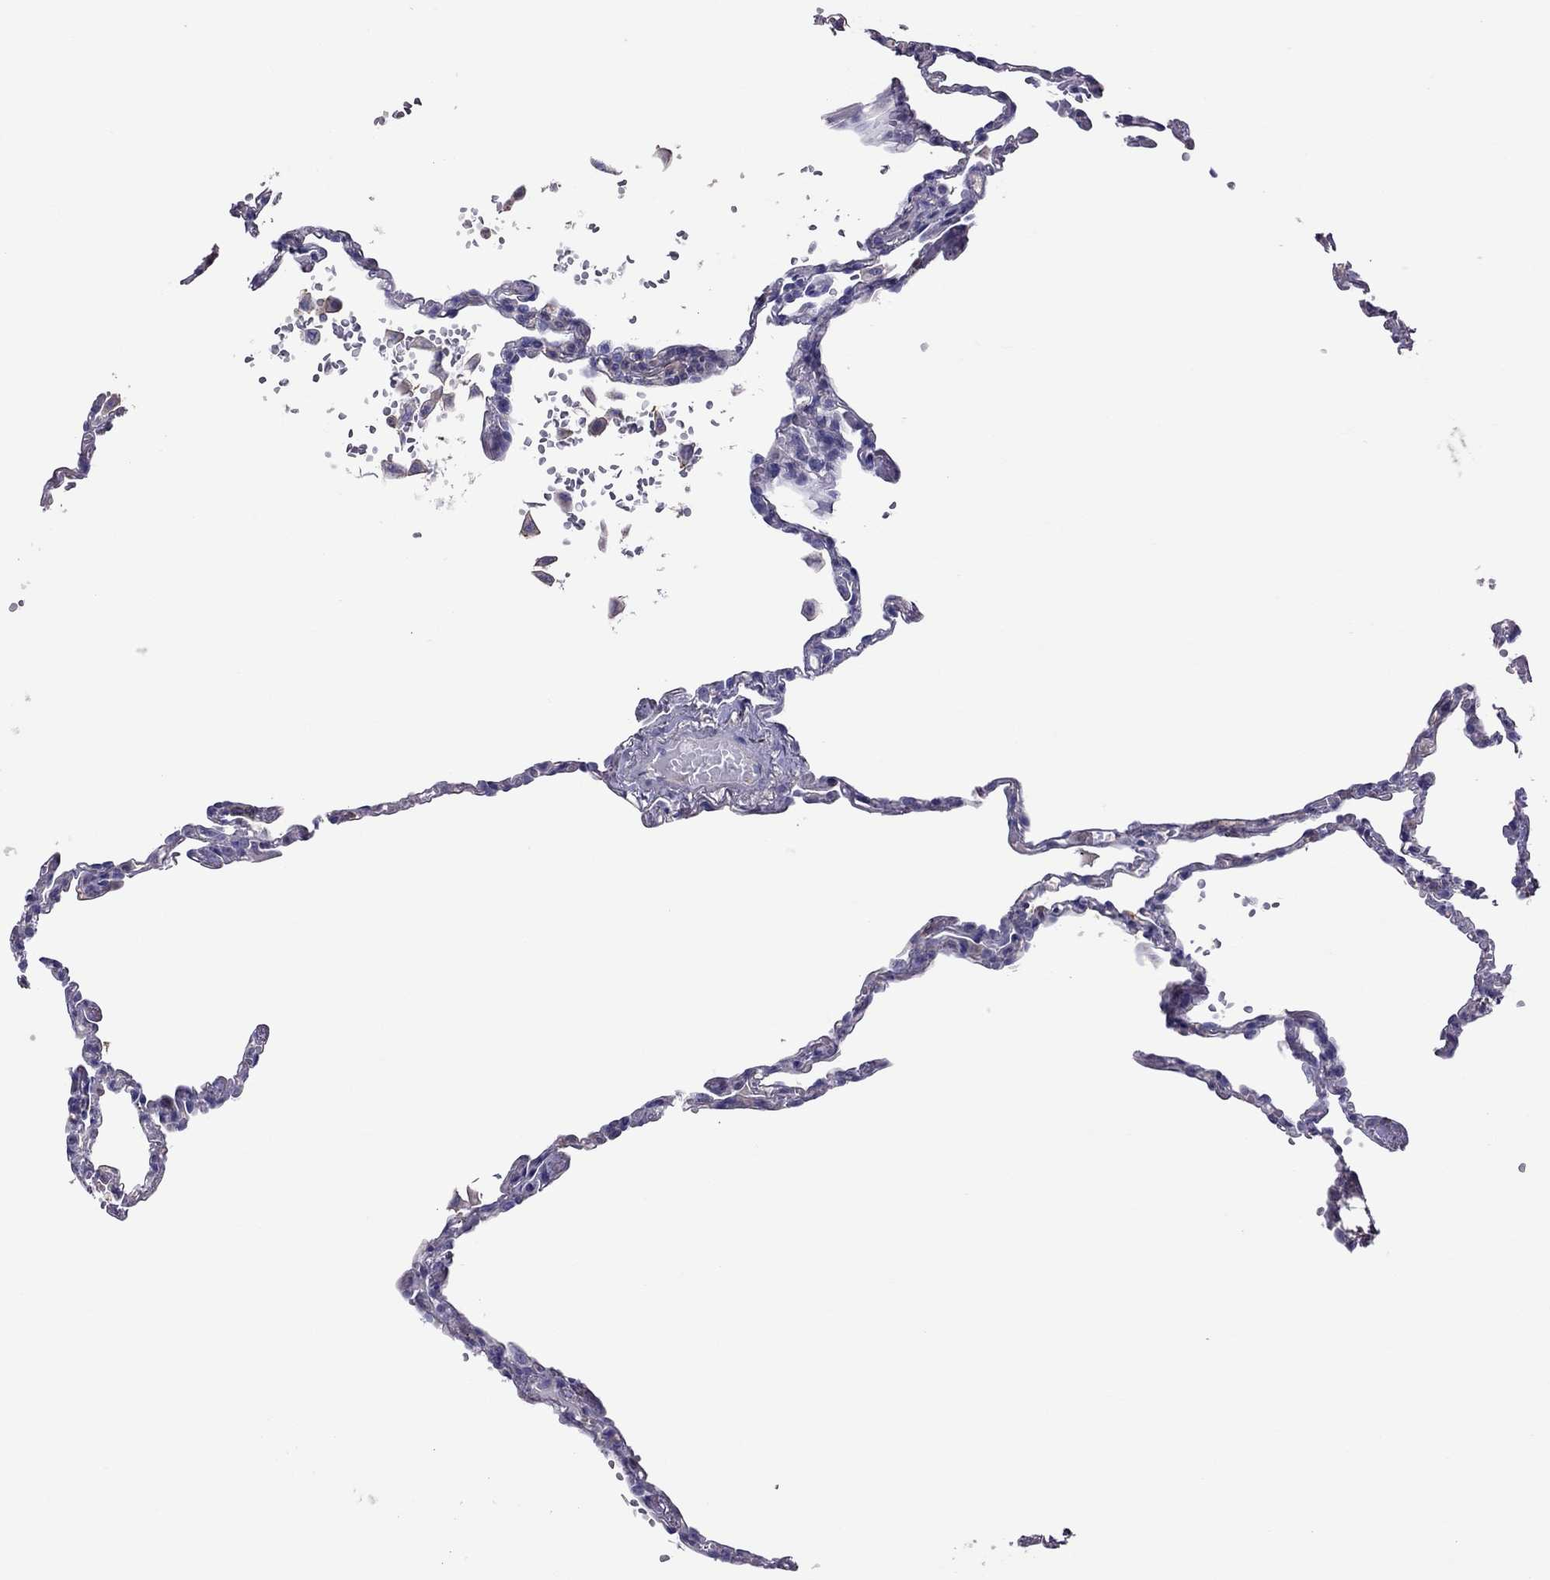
{"staining": {"intensity": "negative", "quantity": "none", "location": "none"}, "tissue": "lung", "cell_type": "Alveolar cells", "image_type": "normal", "snomed": [{"axis": "morphology", "description": "Normal tissue, NOS"}, {"axis": "topography", "description": "Lung"}], "caption": "High magnification brightfield microscopy of normal lung stained with DAB (brown) and counterstained with hematoxylin (blue): alveolar cells show no significant expression. (DAB immunohistochemistry (IHC), high magnification).", "gene": "TEX22", "patient": {"sex": "male", "age": 78}}